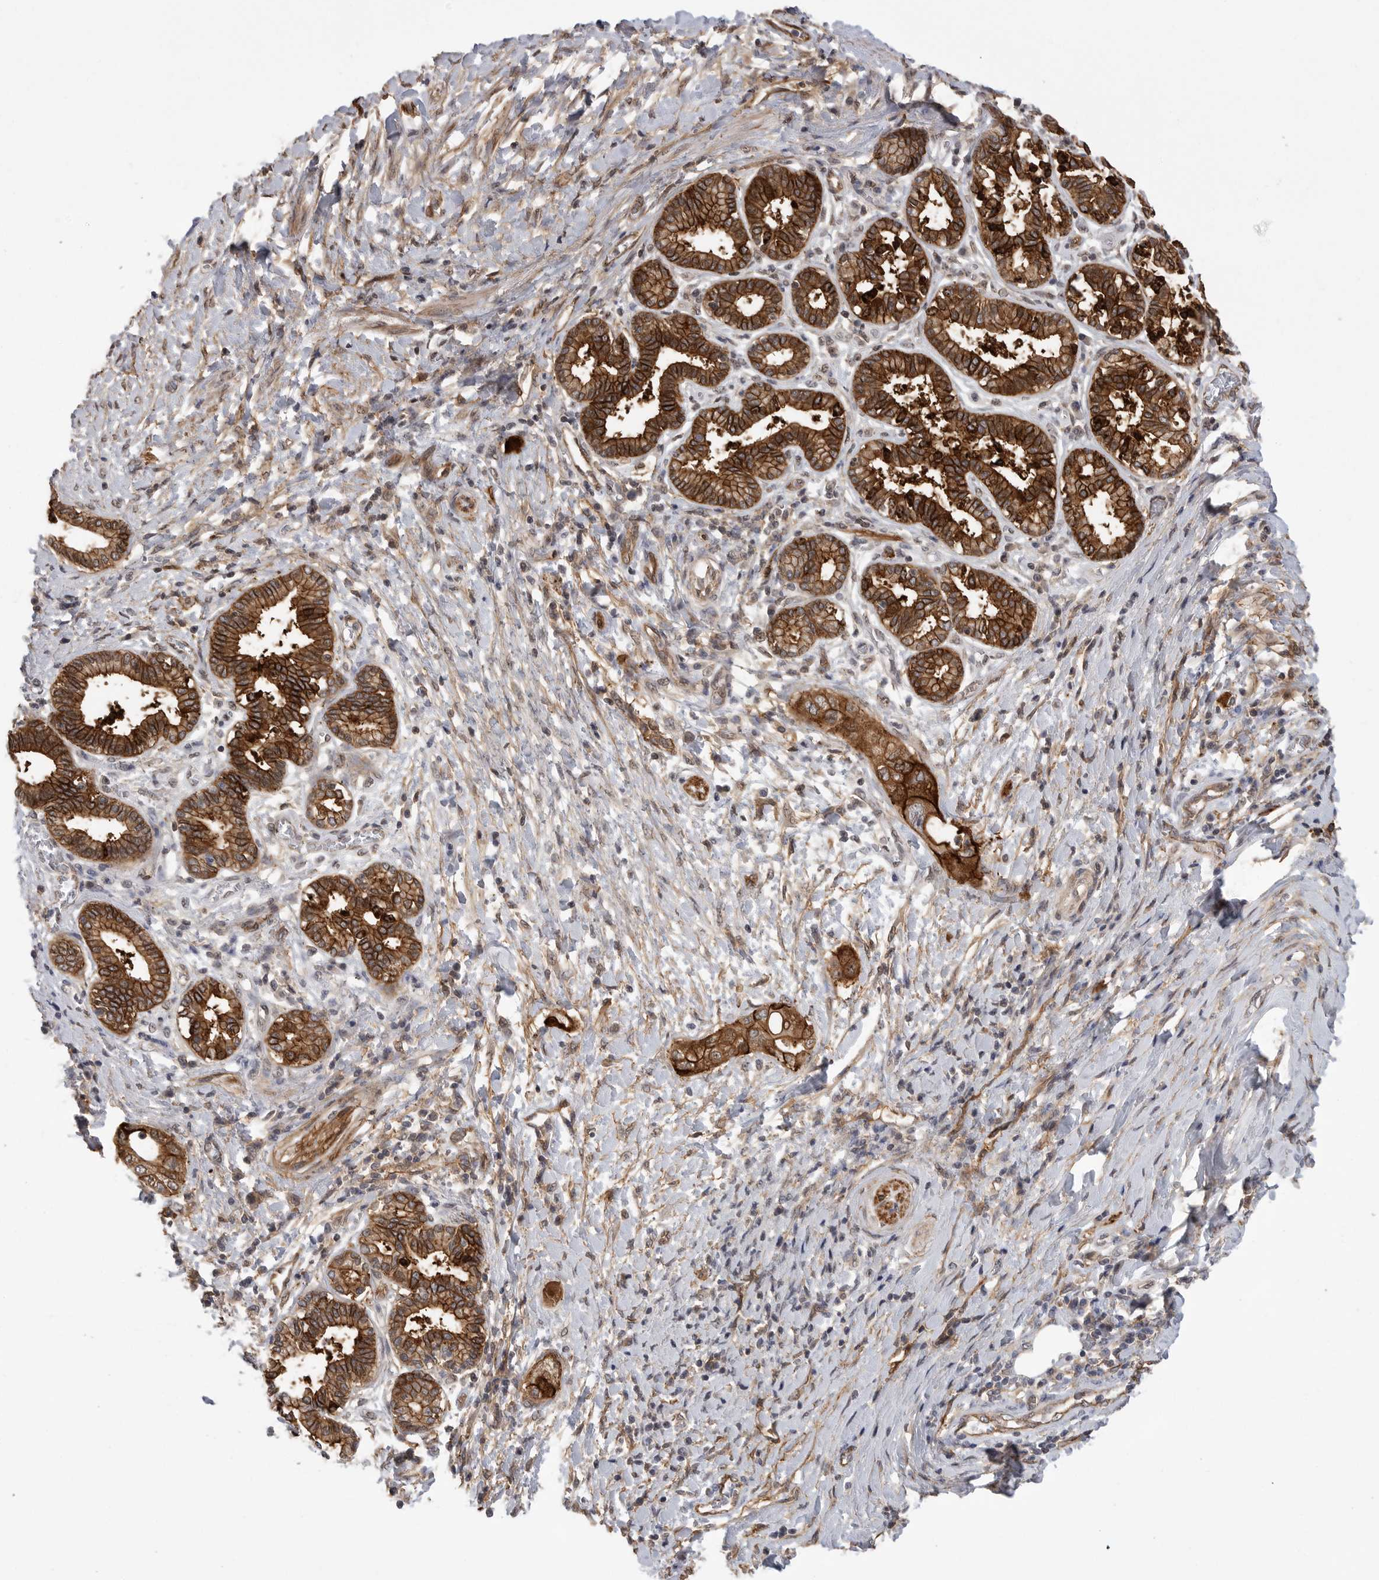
{"staining": {"intensity": "strong", "quantity": ">75%", "location": "cytoplasmic/membranous"}, "tissue": "pancreatic cancer", "cell_type": "Tumor cells", "image_type": "cancer", "snomed": [{"axis": "morphology", "description": "Adenocarcinoma, NOS"}, {"axis": "topography", "description": "Pancreas"}], "caption": "Immunohistochemistry (IHC) of adenocarcinoma (pancreatic) demonstrates high levels of strong cytoplasmic/membranous staining in approximately >75% of tumor cells.", "gene": "NECTIN1", "patient": {"sex": "male", "age": 58}}